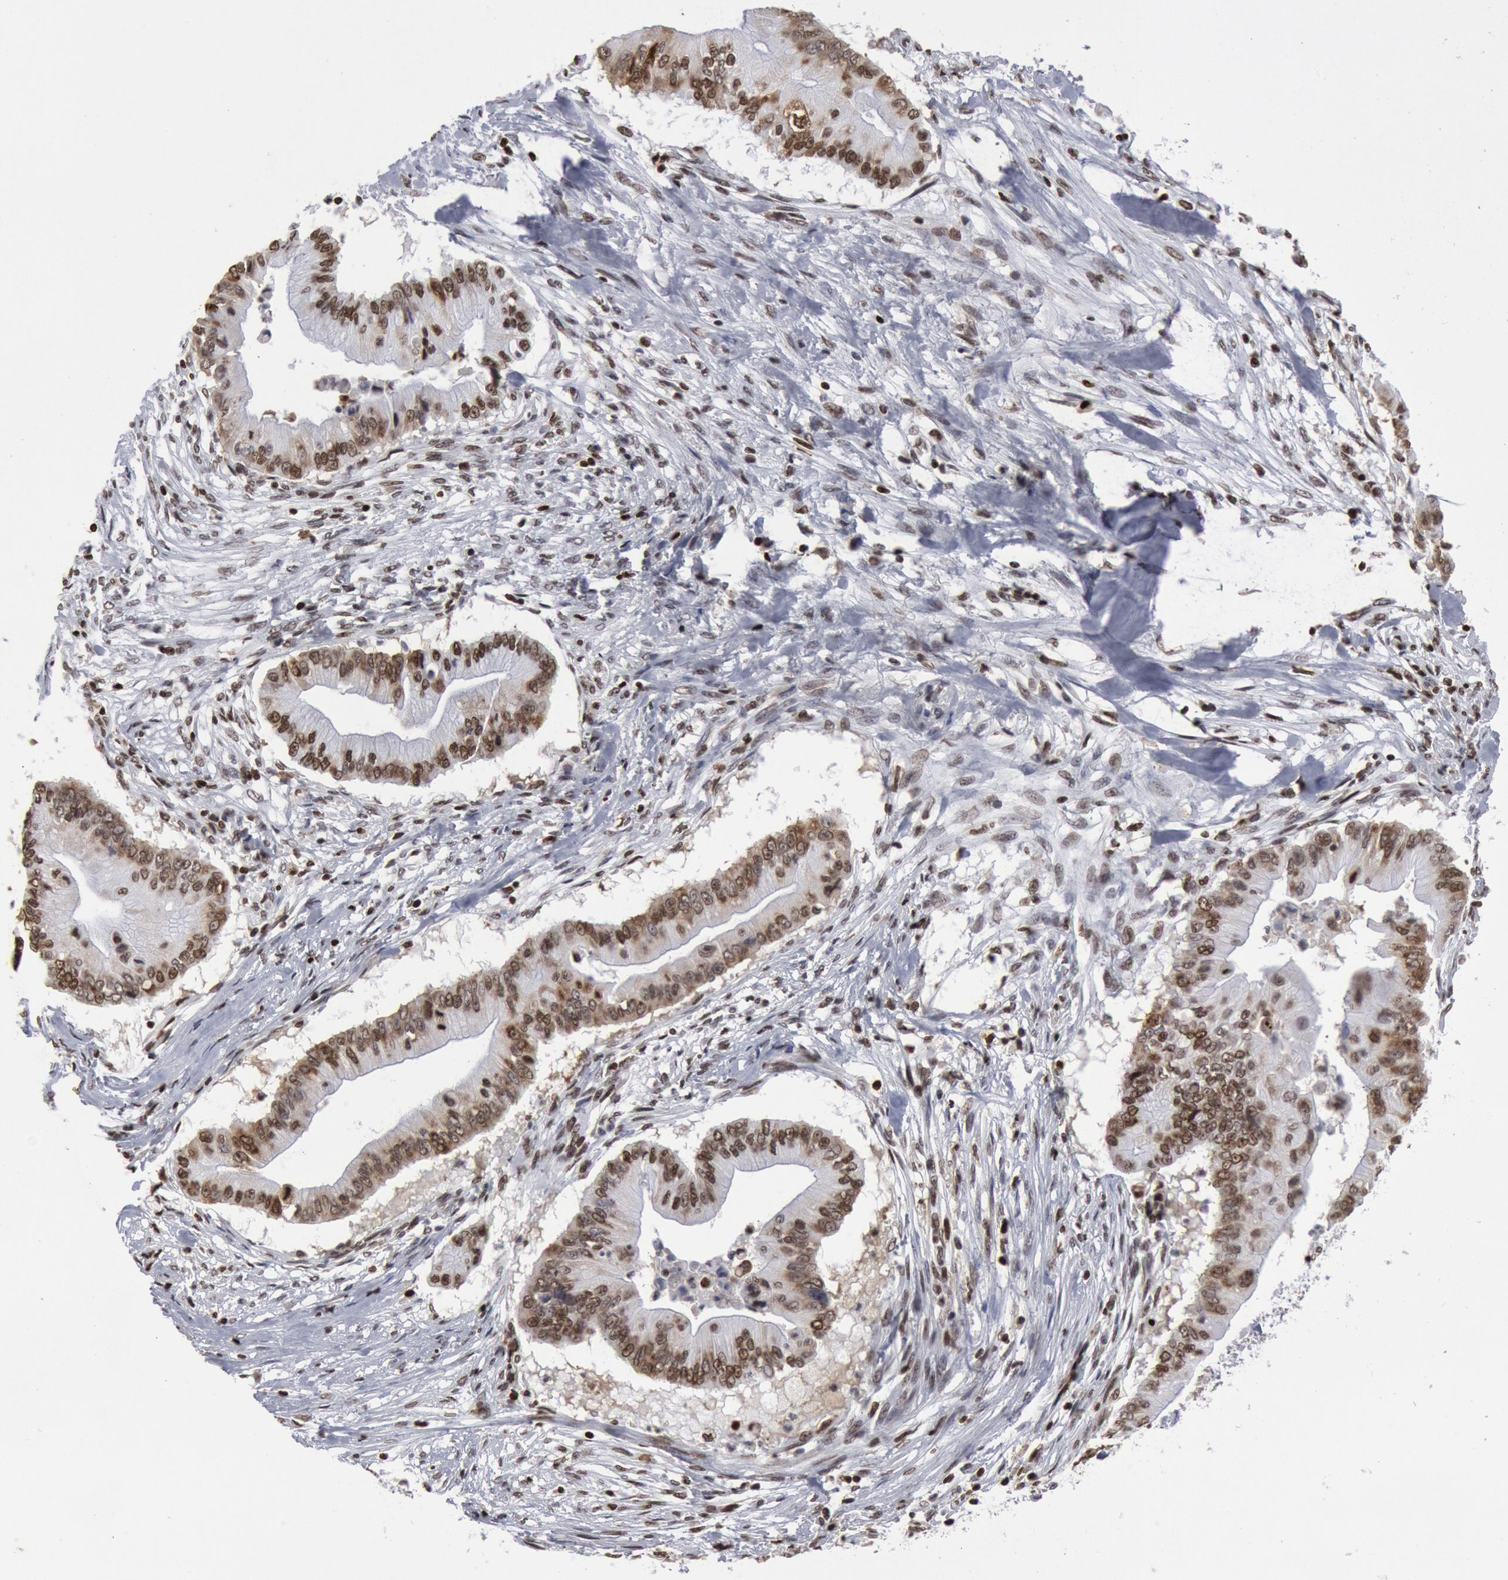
{"staining": {"intensity": "moderate", "quantity": ">75%", "location": "nuclear"}, "tissue": "pancreatic cancer", "cell_type": "Tumor cells", "image_type": "cancer", "snomed": [{"axis": "morphology", "description": "Adenocarcinoma, NOS"}, {"axis": "topography", "description": "Pancreas"}], "caption": "A histopathology image showing moderate nuclear expression in about >75% of tumor cells in pancreatic adenocarcinoma, as visualized by brown immunohistochemical staining.", "gene": "SUB1", "patient": {"sex": "male", "age": 62}}